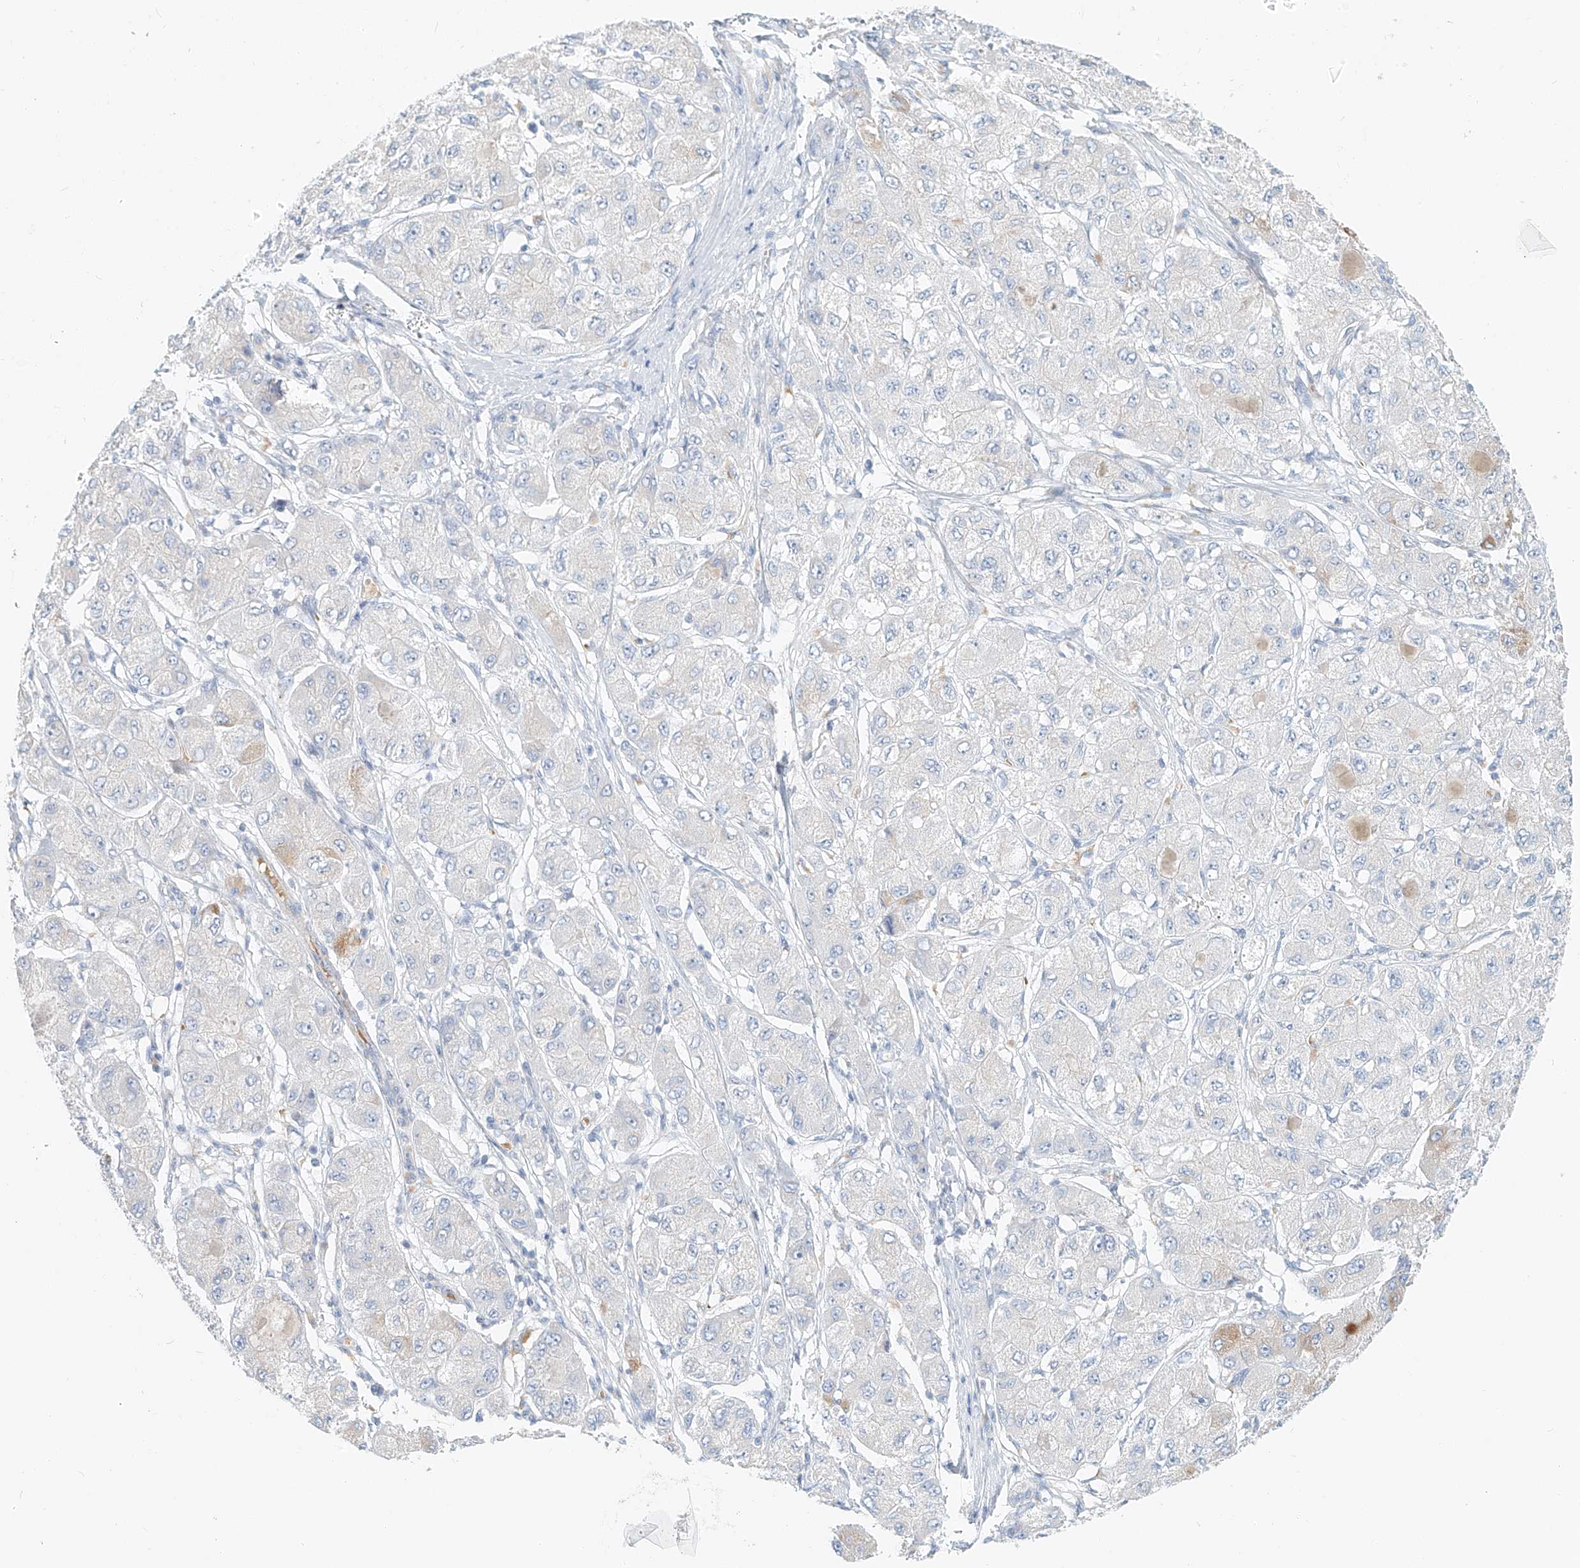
{"staining": {"intensity": "negative", "quantity": "none", "location": "none"}, "tissue": "liver cancer", "cell_type": "Tumor cells", "image_type": "cancer", "snomed": [{"axis": "morphology", "description": "Carcinoma, Hepatocellular, NOS"}, {"axis": "topography", "description": "Liver"}], "caption": "Immunohistochemistry image of human hepatocellular carcinoma (liver) stained for a protein (brown), which reveals no positivity in tumor cells.", "gene": "PGC", "patient": {"sex": "male", "age": 80}}